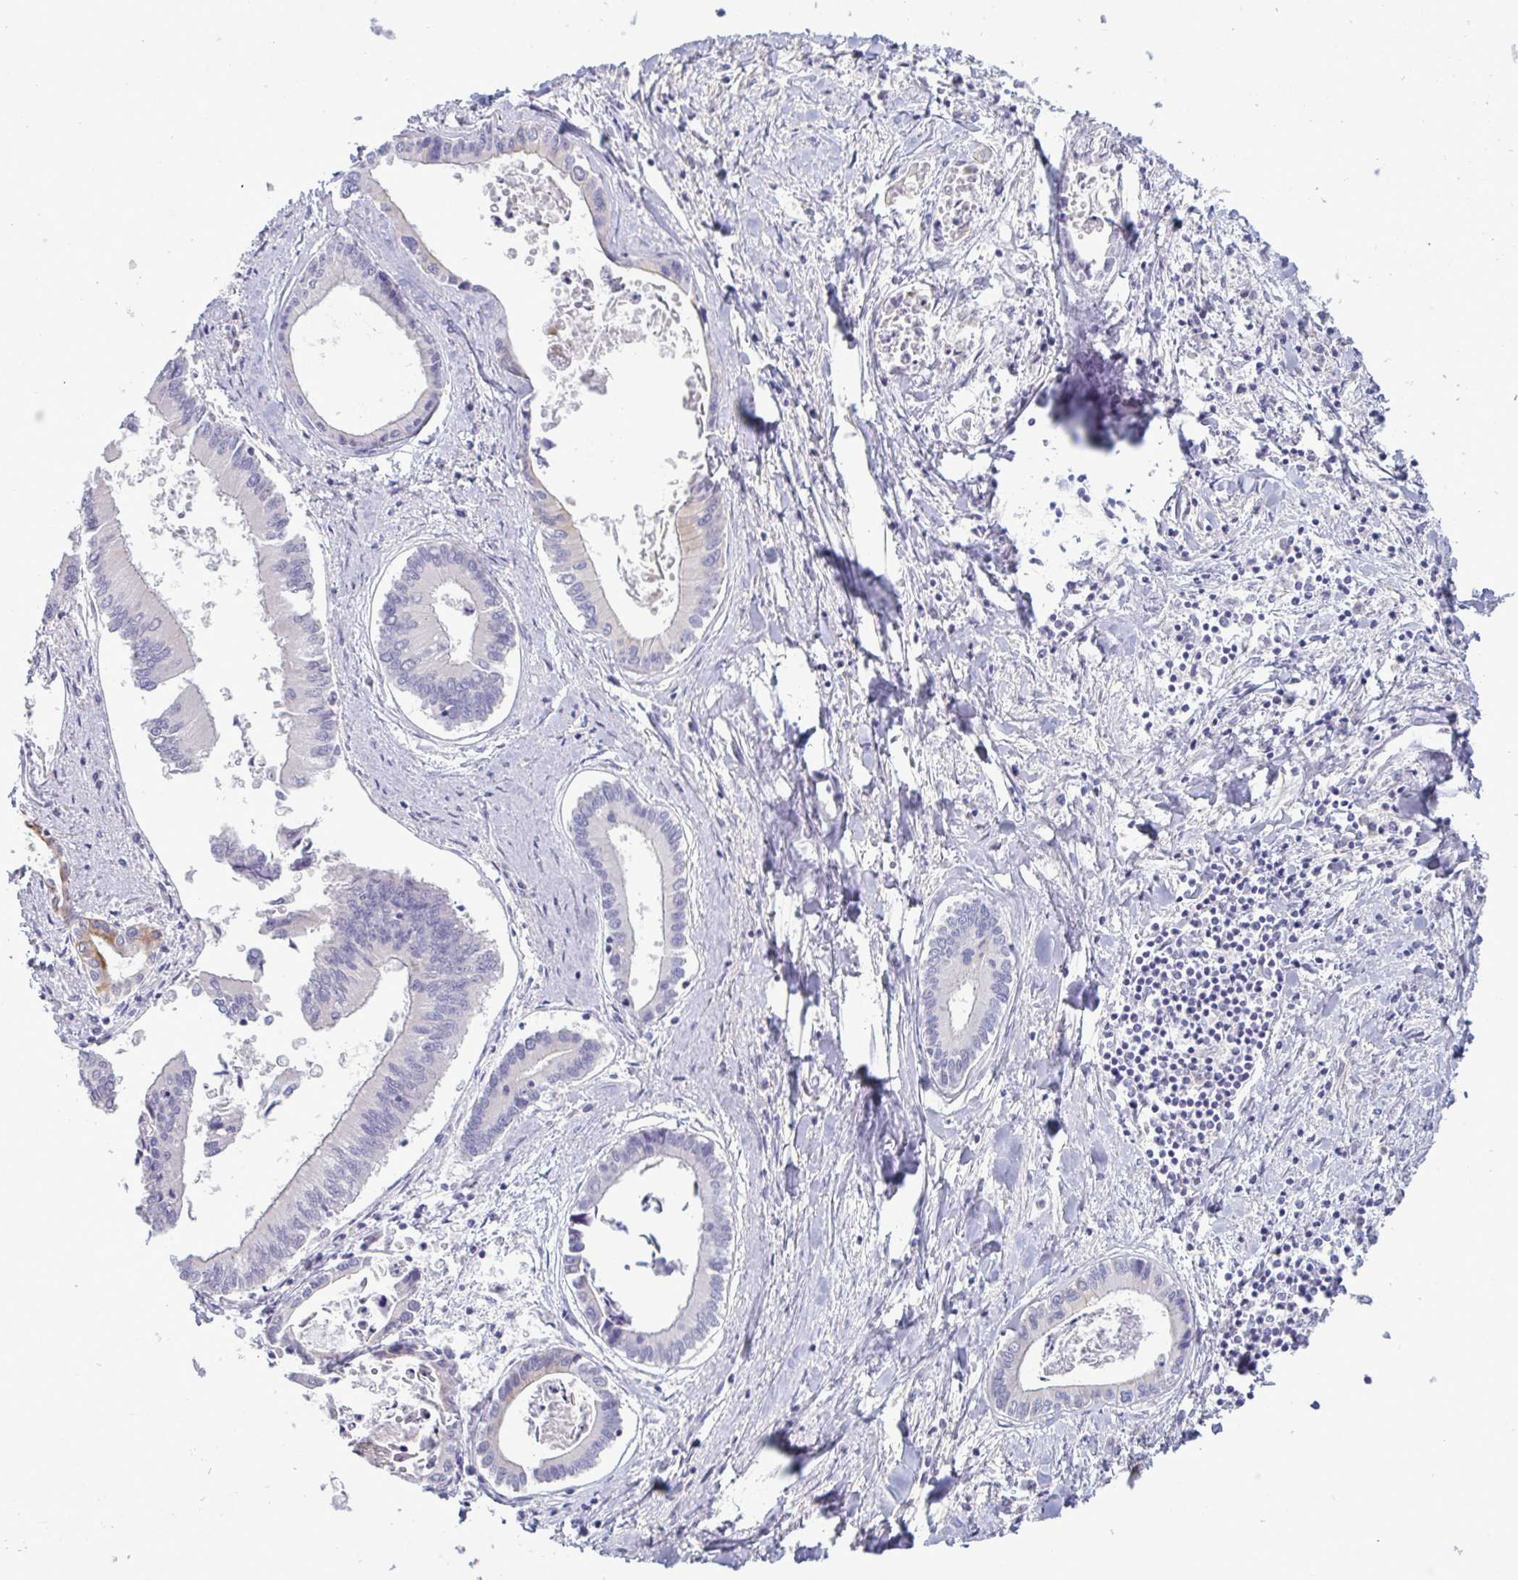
{"staining": {"intensity": "negative", "quantity": "none", "location": "none"}, "tissue": "liver cancer", "cell_type": "Tumor cells", "image_type": "cancer", "snomed": [{"axis": "morphology", "description": "Cholangiocarcinoma"}, {"axis": "topography", "description": "Liver"}], "caption": "Human liver cancer (cholangiocarcinoma) stained for a protein using IHC exhibits no staining in tumor cells.", "gene": "TENT5D", "patient": {"sex": "male", "age": 66}}